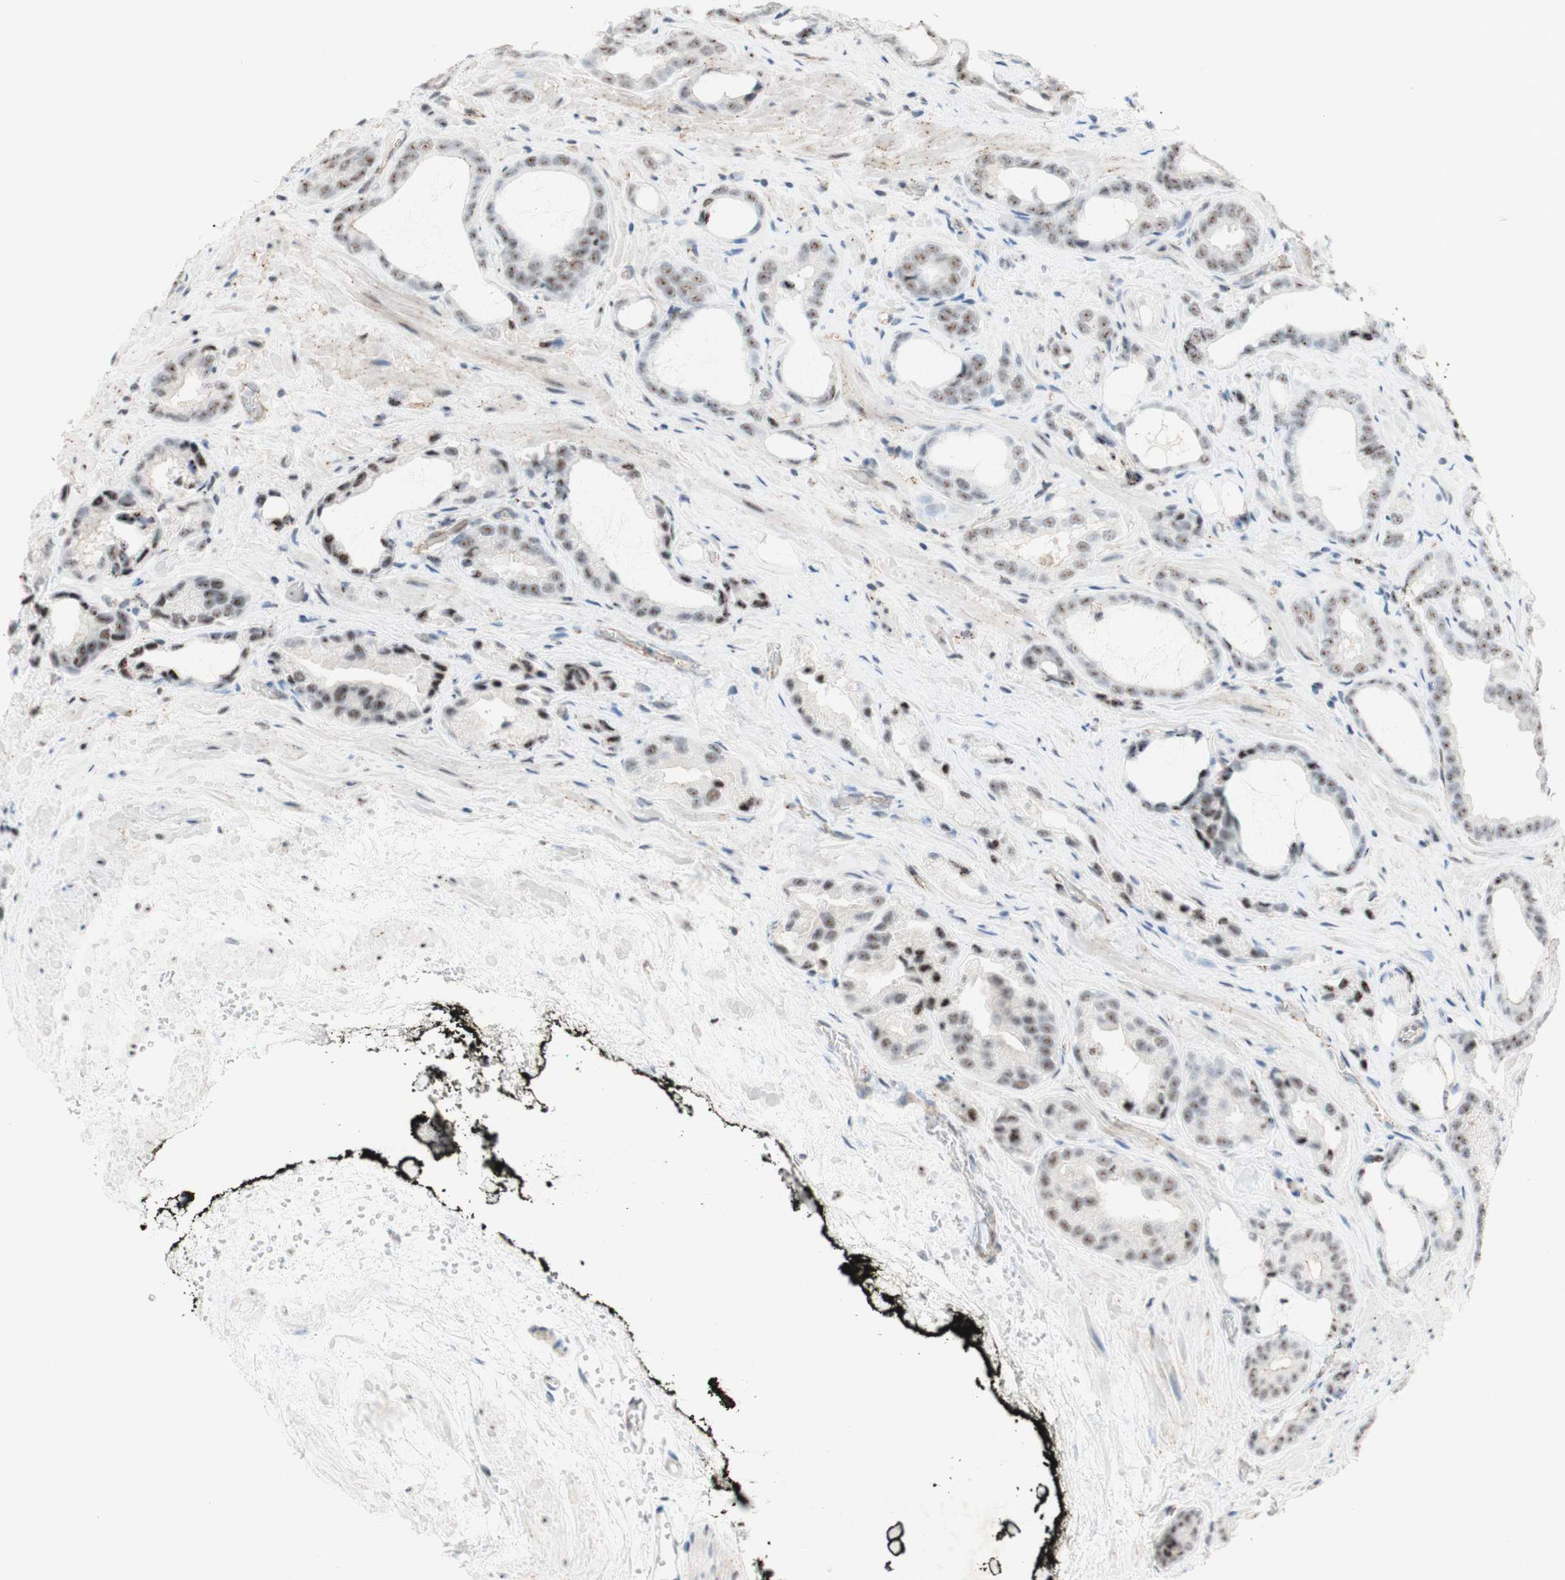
{"staining": {"intensity": "weak", "quantity": ">75%", "location": "nuclear"}, "tissue": "prostate cancer", "cell_type": "Tumor cells", "image_type": "cancer", "snomed": [{"axis": "morphology", "description": "Adenocarcinoma, Low grade"}, {"axis": "topography", "description": "Prostate"}], "caption": "About >75% of tumor cells in human prostate cancer demonstrate weak nuclear protein staining as visualized by brown immunohistochemical staining.", "gene": "SAP18", "patient": {"sex": "male", "age": 60}}